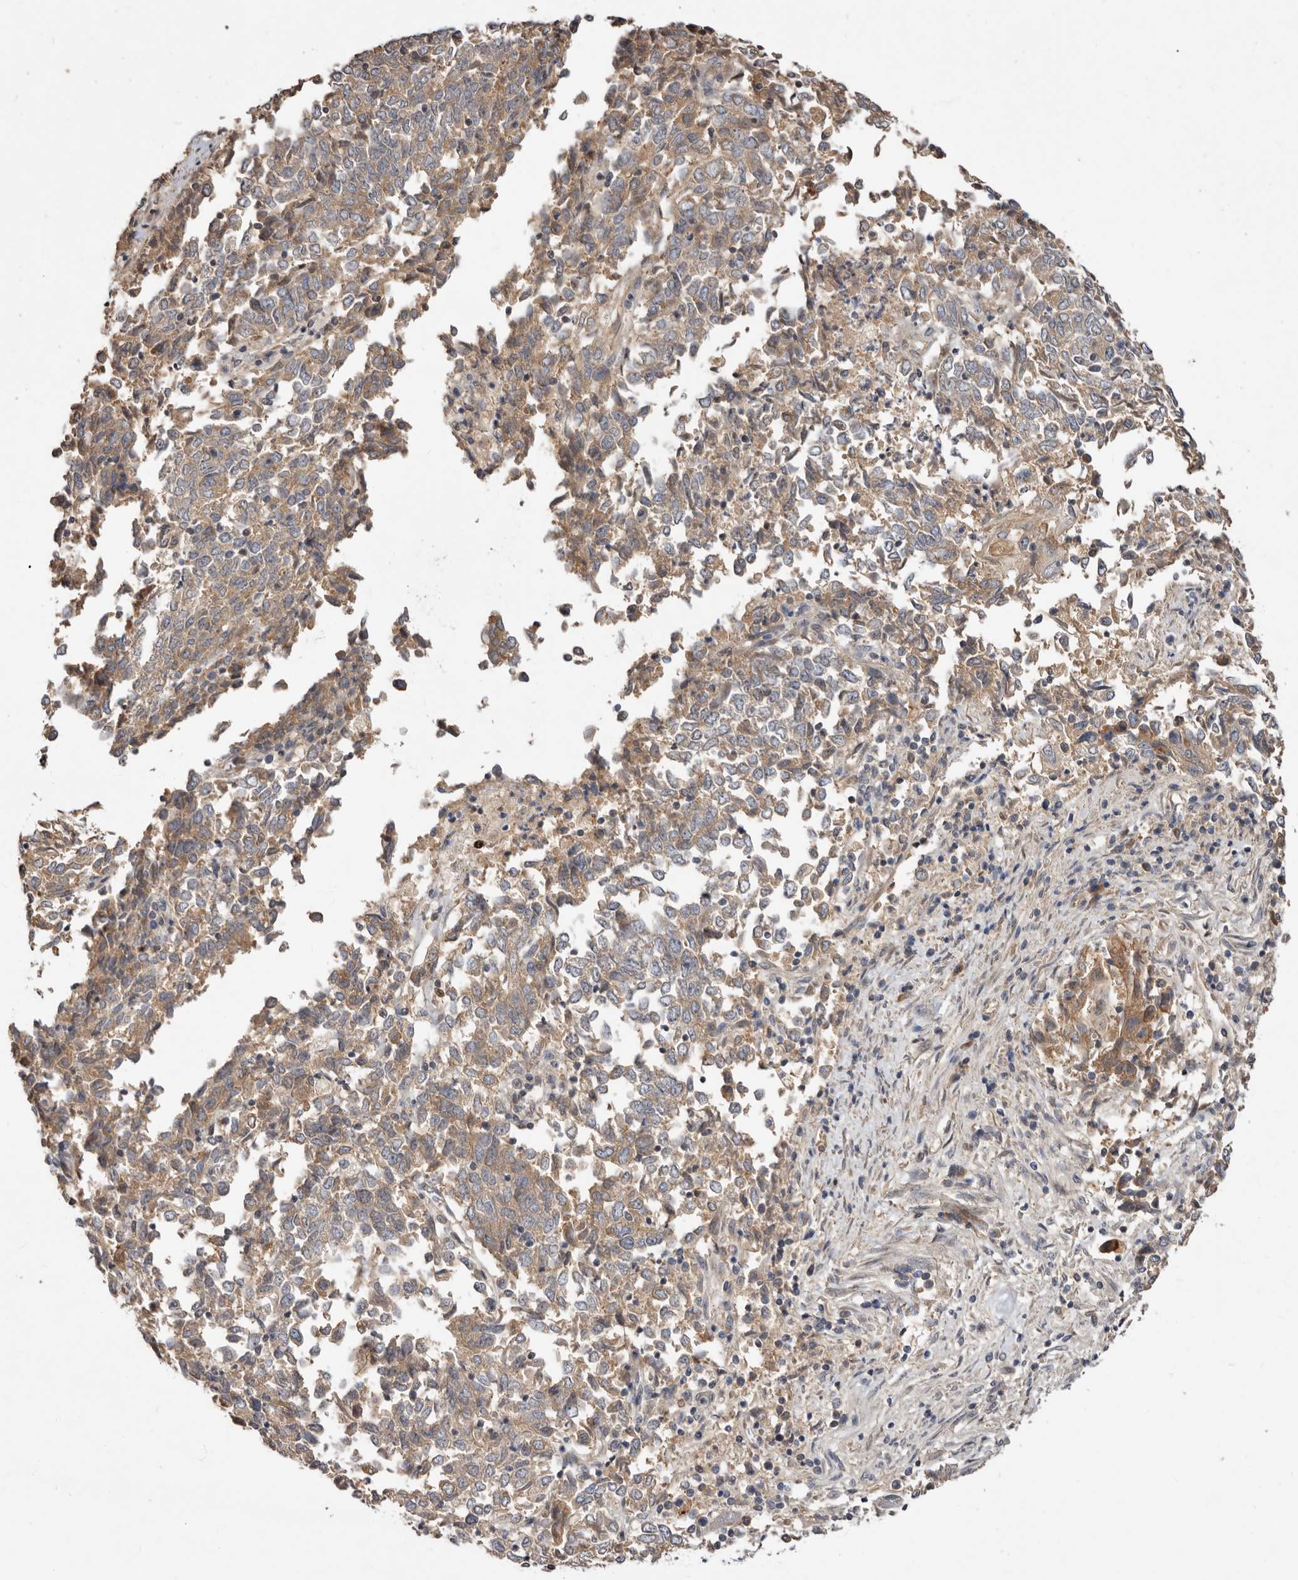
{"staining": {"intensity": "moderate", "quantity": ">75%", "location": "cytoplasmic/membranous"}, "tissue": "endometrial cancer", "cell_type": "Tumor cells", "image_type": "cancer", "snomed": [{"axis": "morphology", "description": "Adenocarcinoma, NOS"}, {"axis": "topography", "description": "Endometrium"}], "caption": "The image displays immunohistochemical staining of adenocarcinoma (endometrial). There is moderate cytoplasmic/membranous expression is identified in approximately >75% of tumor cells.", "gene": "DOP1A", "patient": {"sex": "female", "age": 80}}